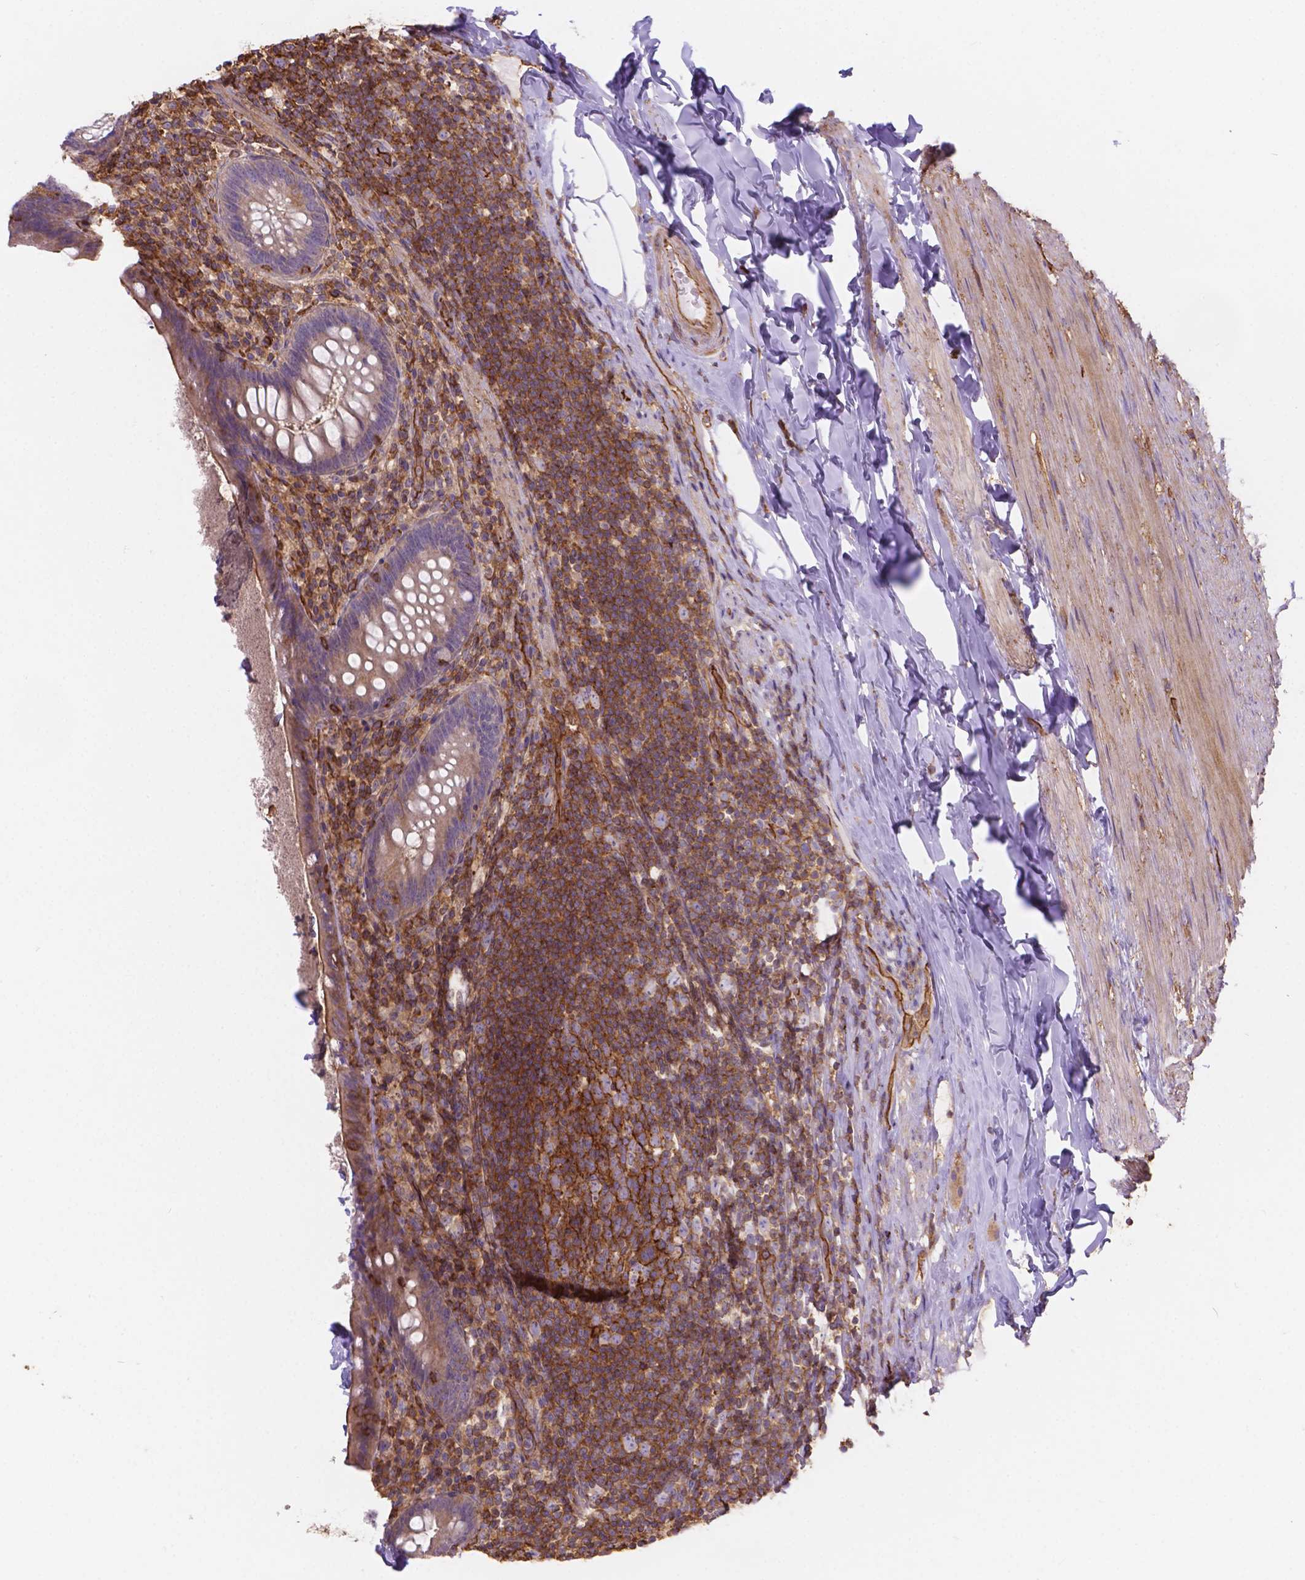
{"staining": {"intensity": "negative", "quantity": "none", "location": "none"}, "tissue": "appendix", "cell_type": "Glandular cells", "image_type": "normal", "snomed": [{"axis": "morphology", "description": "Normal tissue, NOS"}, {"axis": "topography", "description": "Appendix"}], "caption": "IHC micrograph of normal appendix: appendix stained with DAB reveals no significant protein staining in glandular cells.", "gene": "DMWD", "patient": {"sex": "male", "age": 47}}